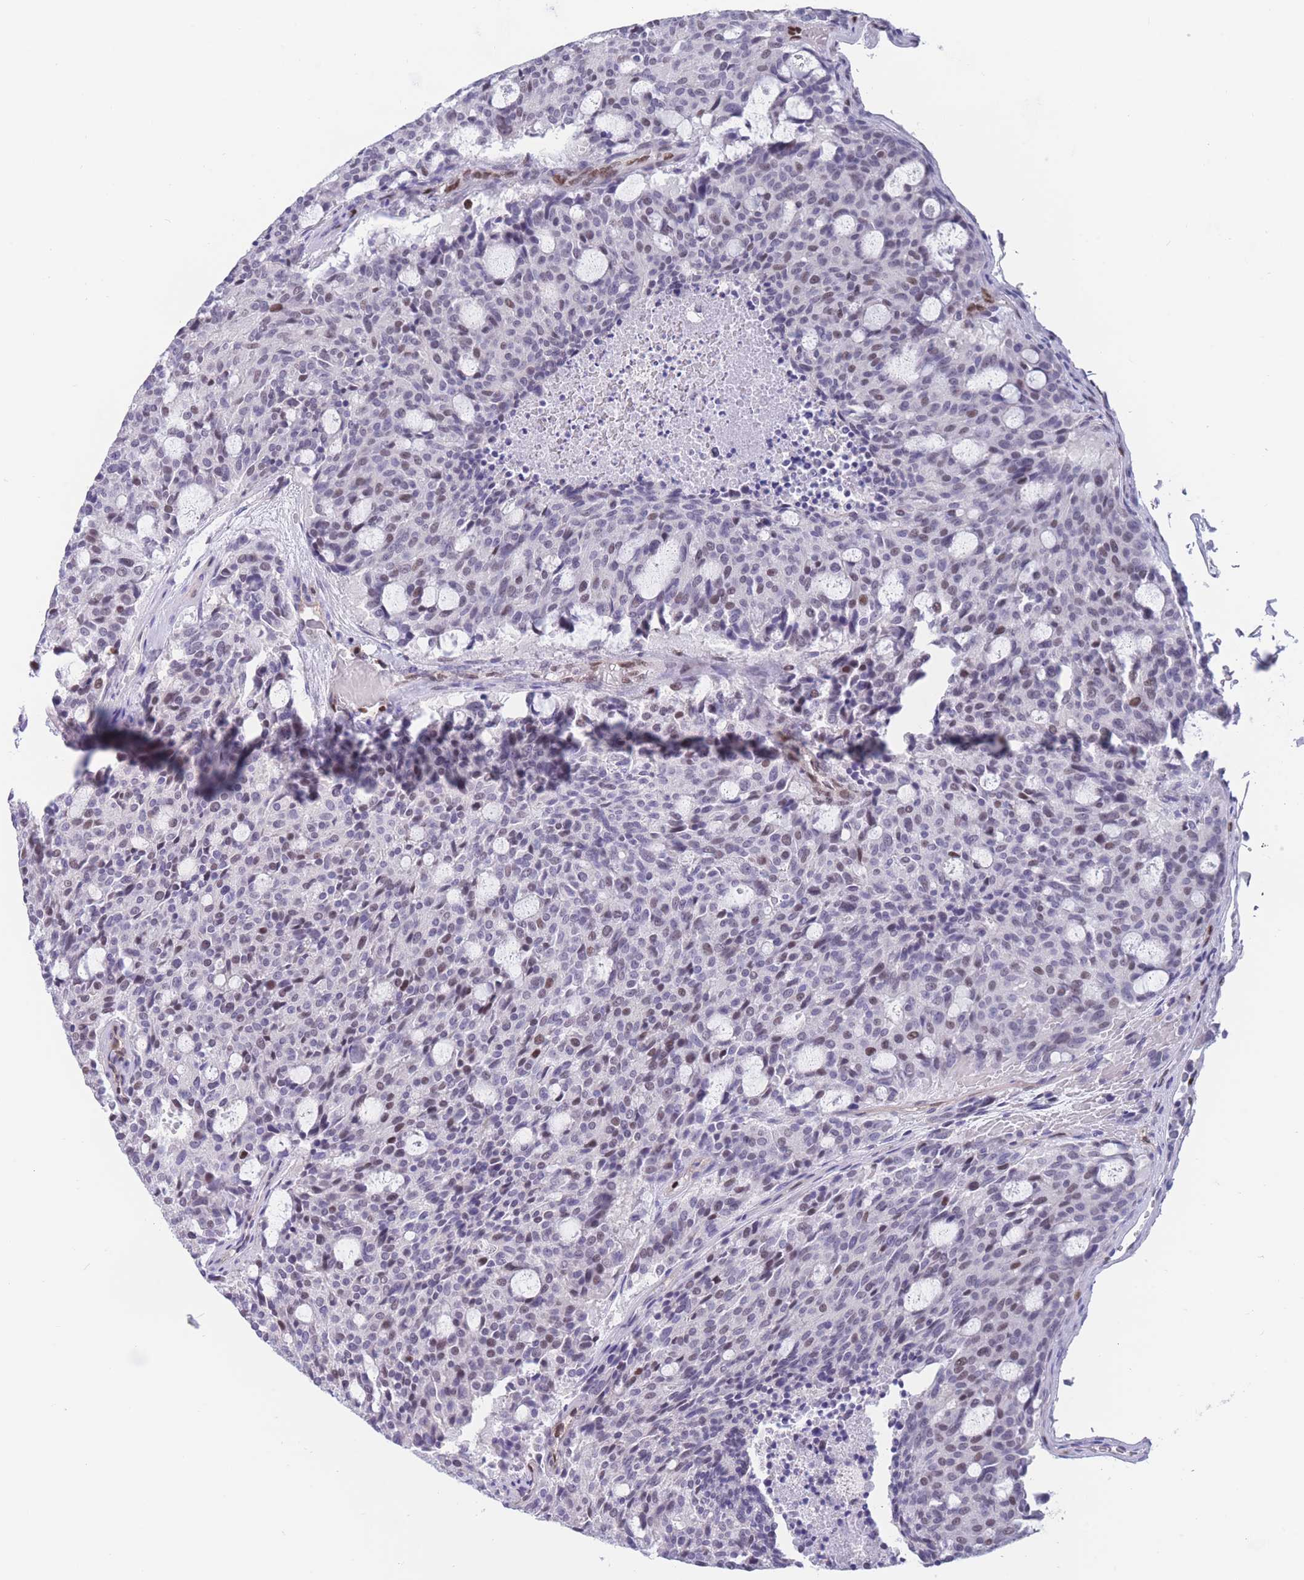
{"staining": {"intensity": "negative", "quantity": "none", "location": "none"}, "tissue": "carcinoid", "cell_type": "Tumor cells", "image_type": "cancer", "snomed": [{"axis": "morphology", "description": "Carcinoid, malignant, NOS"}, {"axis": "topography", "description": "Pancreas"}], "caption": "IHC histopathology image of human carcinoid (malignant) stained for a protein (brown), which demonstrates no positivity in tumor cells.", "gene": "NASP", "patient": {"sex": "female", "age": 54}}